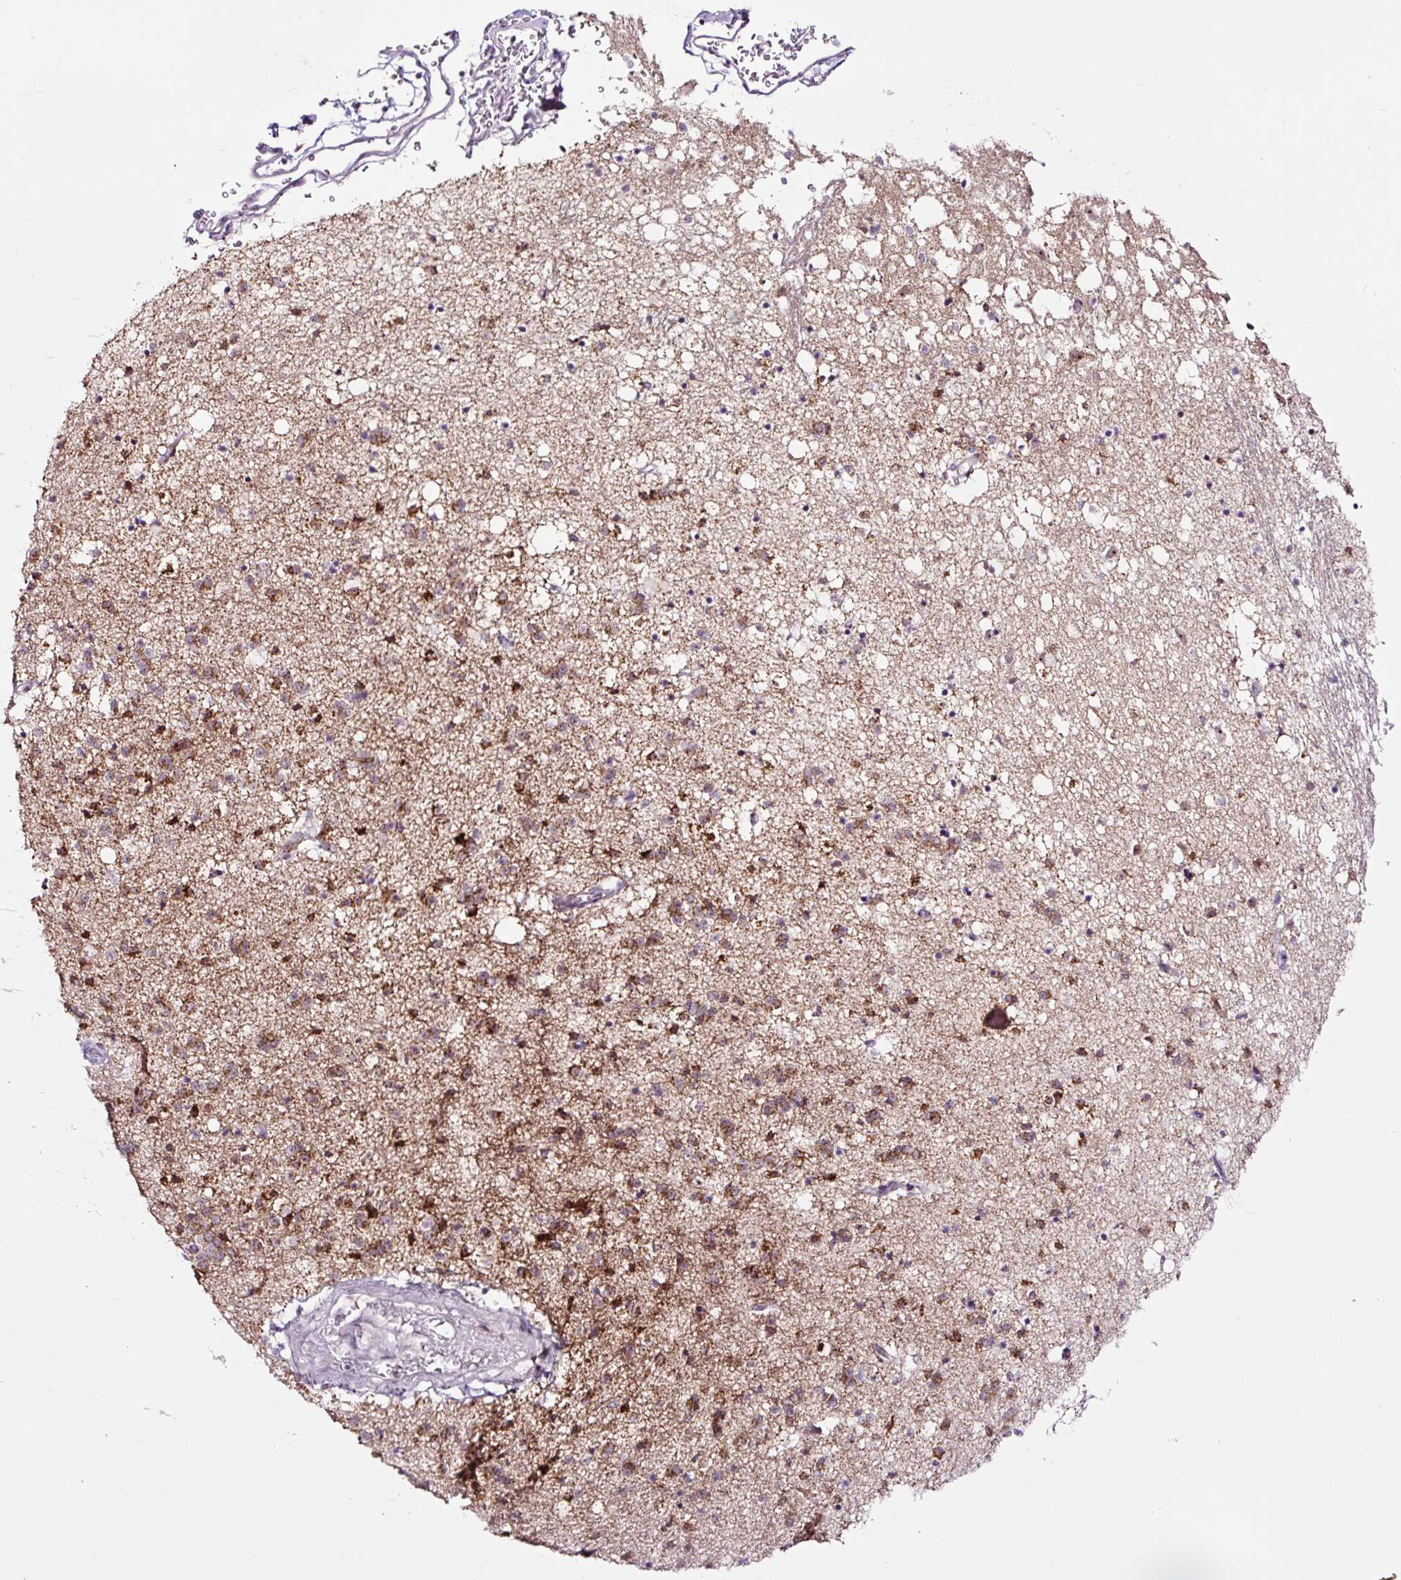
{"staining": {"intensity": "moderate", "quantity": ">75%", "location": "nuclear"}, "tissue": "caudate", "cell_type": "Glial cells", "image_type": "normal", "snomed": [{"axis": "morphology", "description": "Normal tissue, NOS"}, {"axis": "topography", "description": "Lateral ventricle wall"}], "caption": "Approximately >75% of glial cells in unremarkable caudate show moderate nuclear protein staining as visualized by brown immunohistochemical staining.", "gene": "NOM1", "patient": {"sex": "male", "age": 58}}